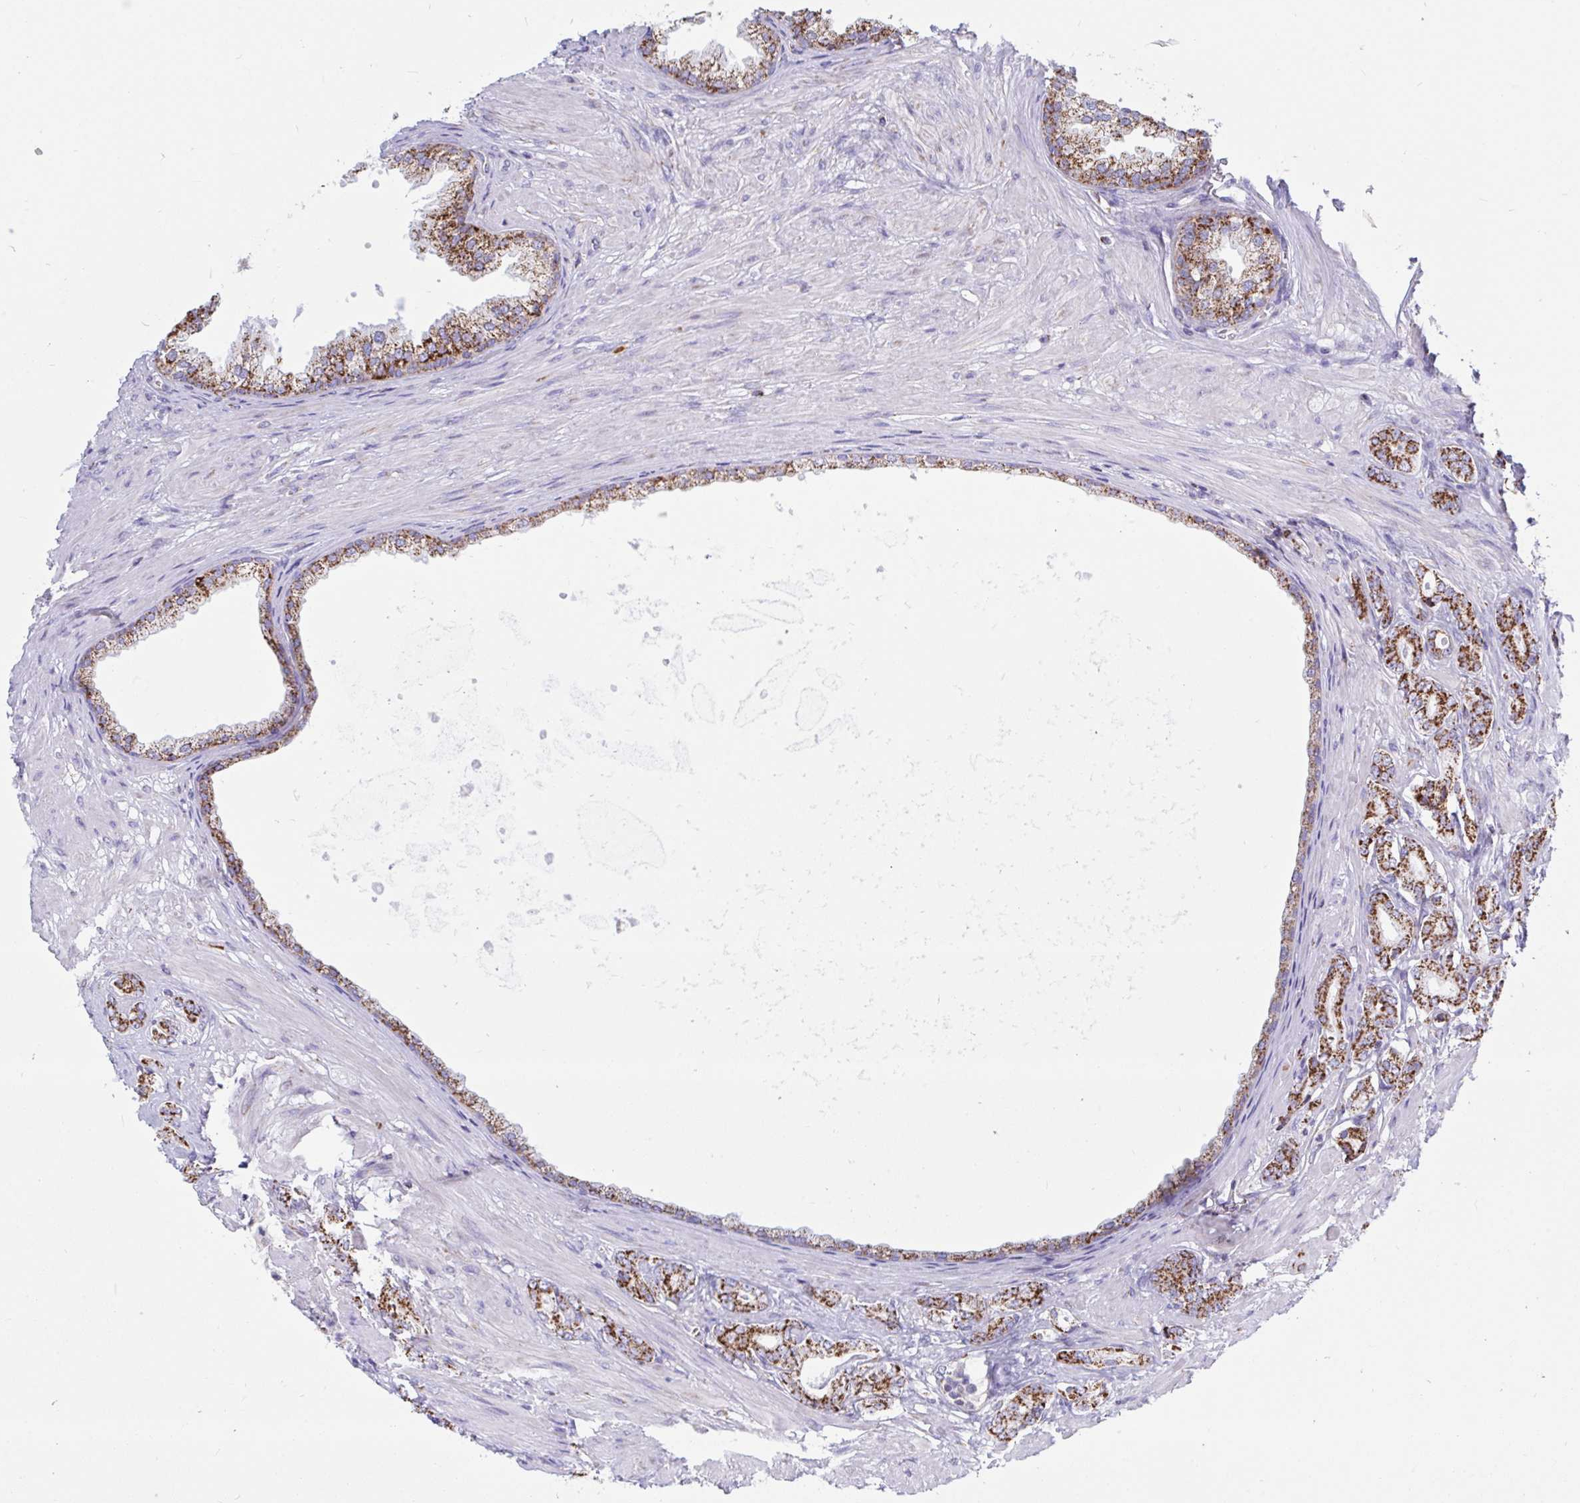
{"staining": {"intensity": "strong", "quantity": ">75%", "location": "cytoplasmic/membranous"}, "tissue": "prostate cancer", "cell_type": "Tumor cells", "image_type": "cancer", "snomed": [{"axis": "morphology", "description": "Adenocarcinoma, High grade"}, {"axis": "topography", "description": "Prostate"}], "caption": "Prostate adenocarcinoma (high-grade) was stained to show a protein in brown. There is high levels of strong cytoplasmic/membranous staining in about >75% of tumor cells. The protein of interest is shown in brown color, while the nuclei are stained blue.", "gene": "HSPE1", "patient": {"sex": "male", "age": 56}}